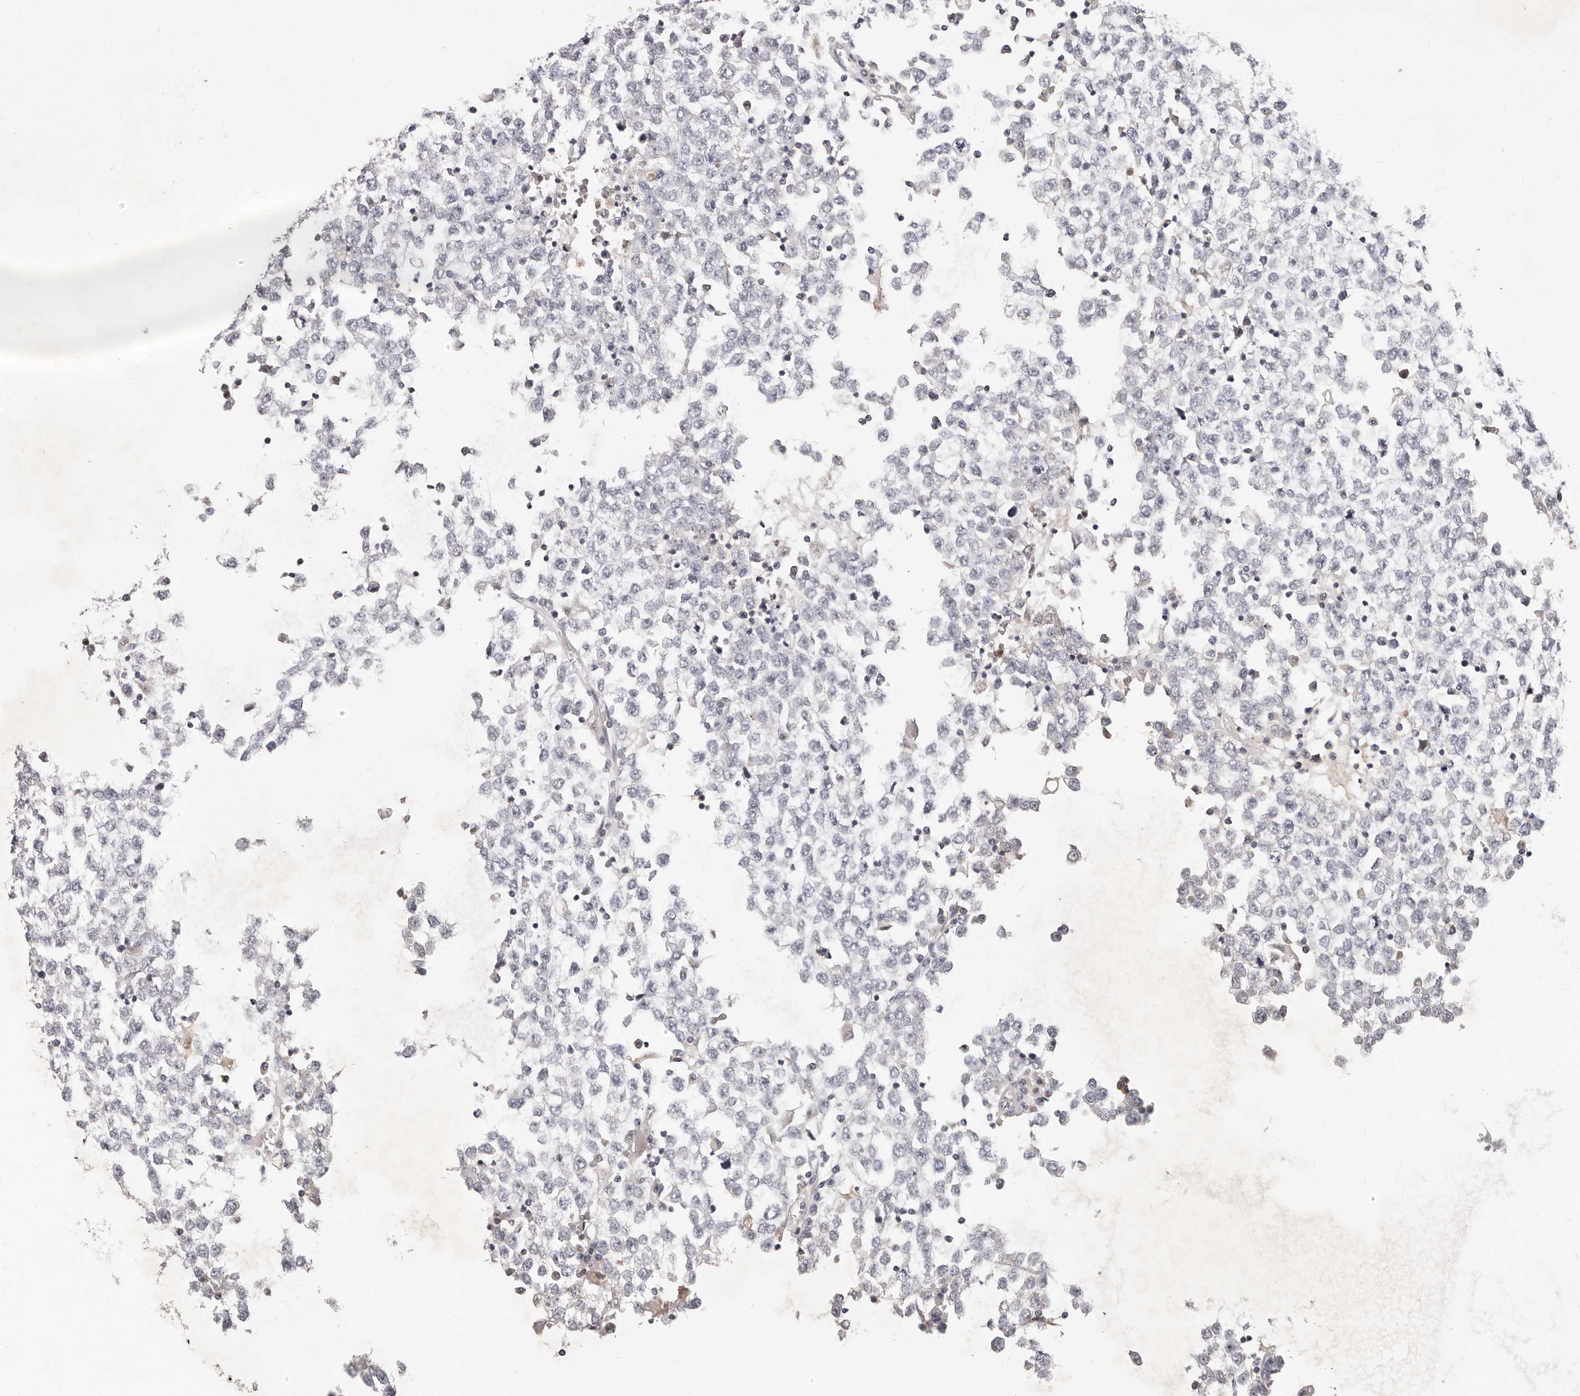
{"staining": {"intensity": "negative", "quantity": "none", "location": "none"}, "tissue": "testis cancer", "cell_type": "Tumor cells", "image_type": "cancer", "snomed": [{"axis": "morphology", "description": "Seminoma, NOS"}, {"axis": "topography", "description": "Testis"}], "caption": "This is a histopathology image of immunohistochemistry staining of testis cancer, which shows no positivity in tumor cells.", "gene": "USP49", "patient": {"sex": "male", "age": 65}}